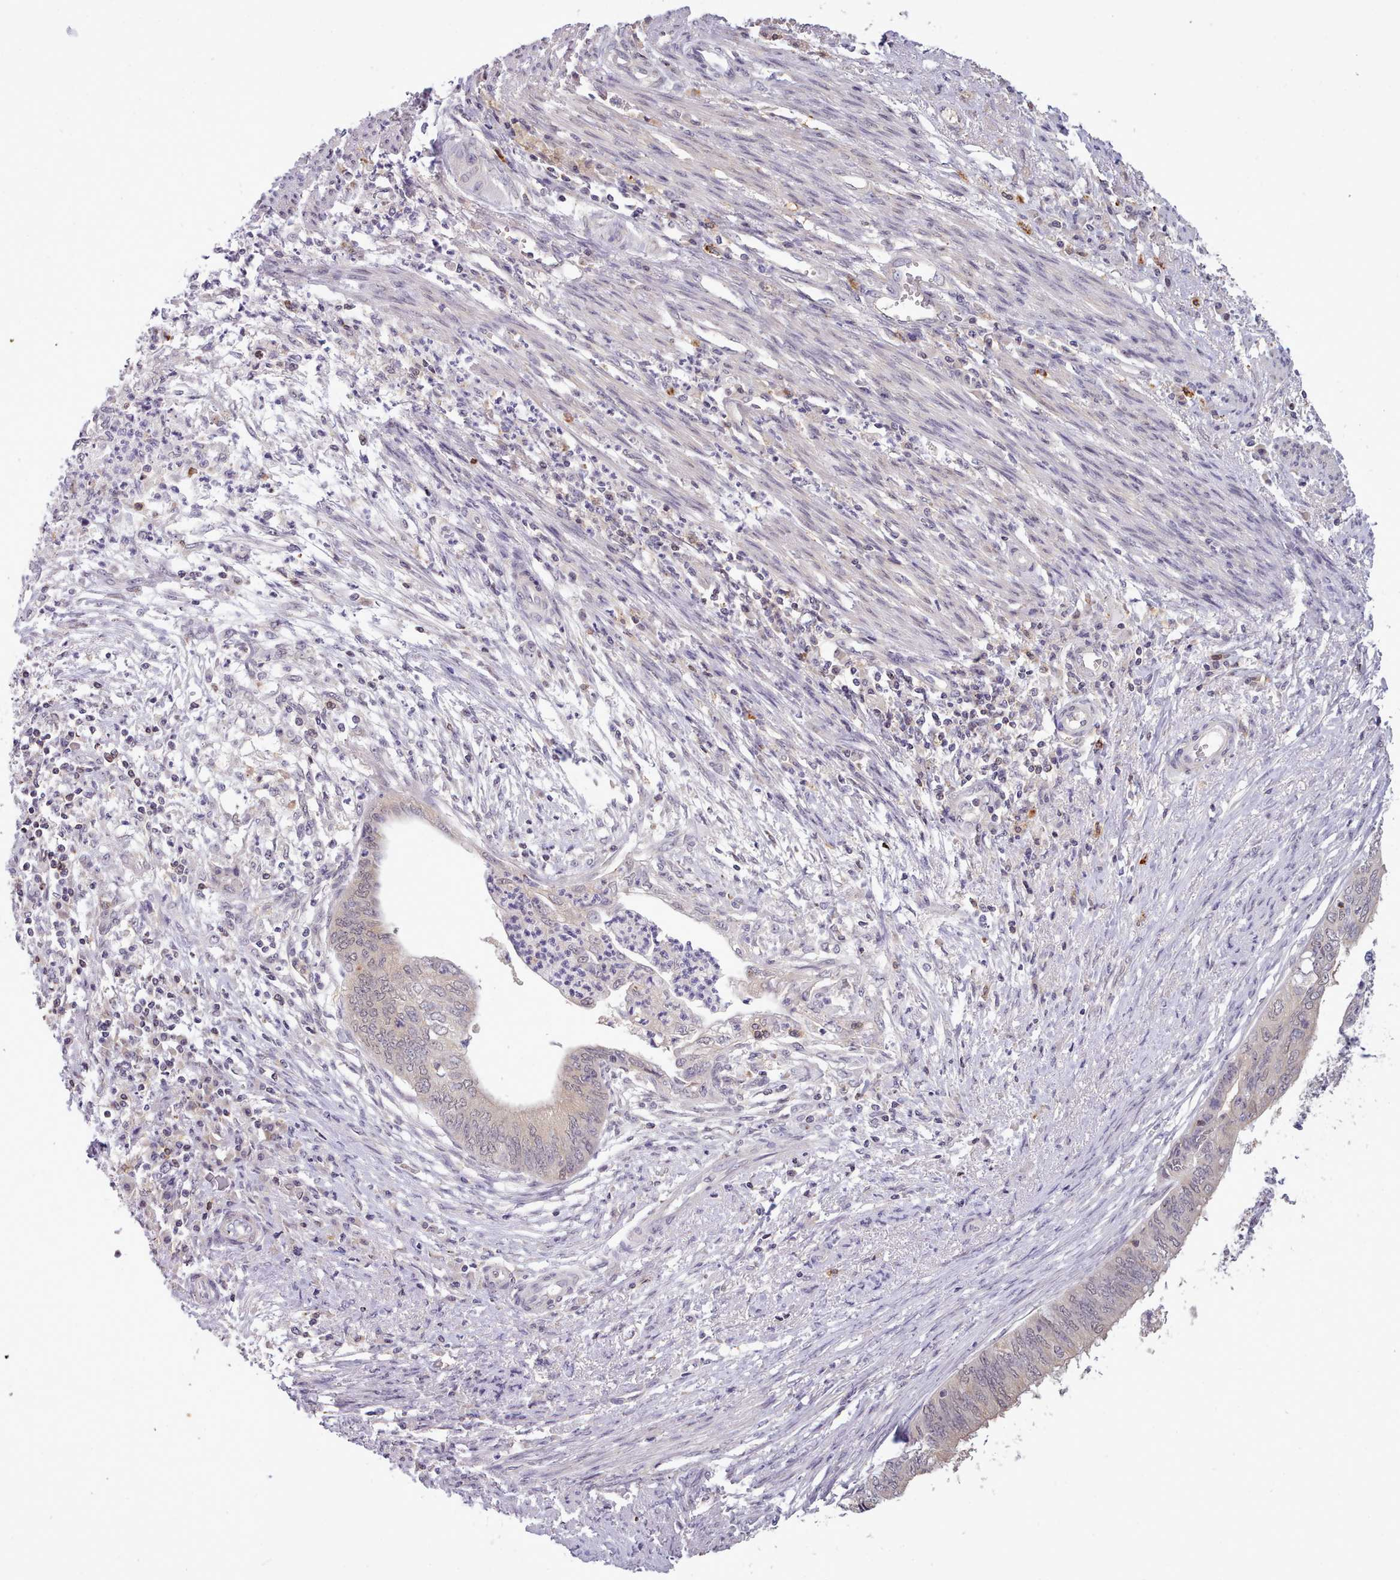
{"staining": {"intensity": "negative", "quantity": "none", "location": "none"}, "tissue": "endometrial cancer", "cell_type": "Tumor cells", "image_type": "cancer", "snomed": [{"axis": "morphology", "description": "Adenocarcinoma, NOS"}, {"axis": "topography", "description": "Endometrium"}], "caption": "Micrograph shows no protein positivity in tumor cells of adenocarcinoma (endometrial) tissue.", "gene": "ARL17A", "patient": {"sex": "female", "age": 68}}